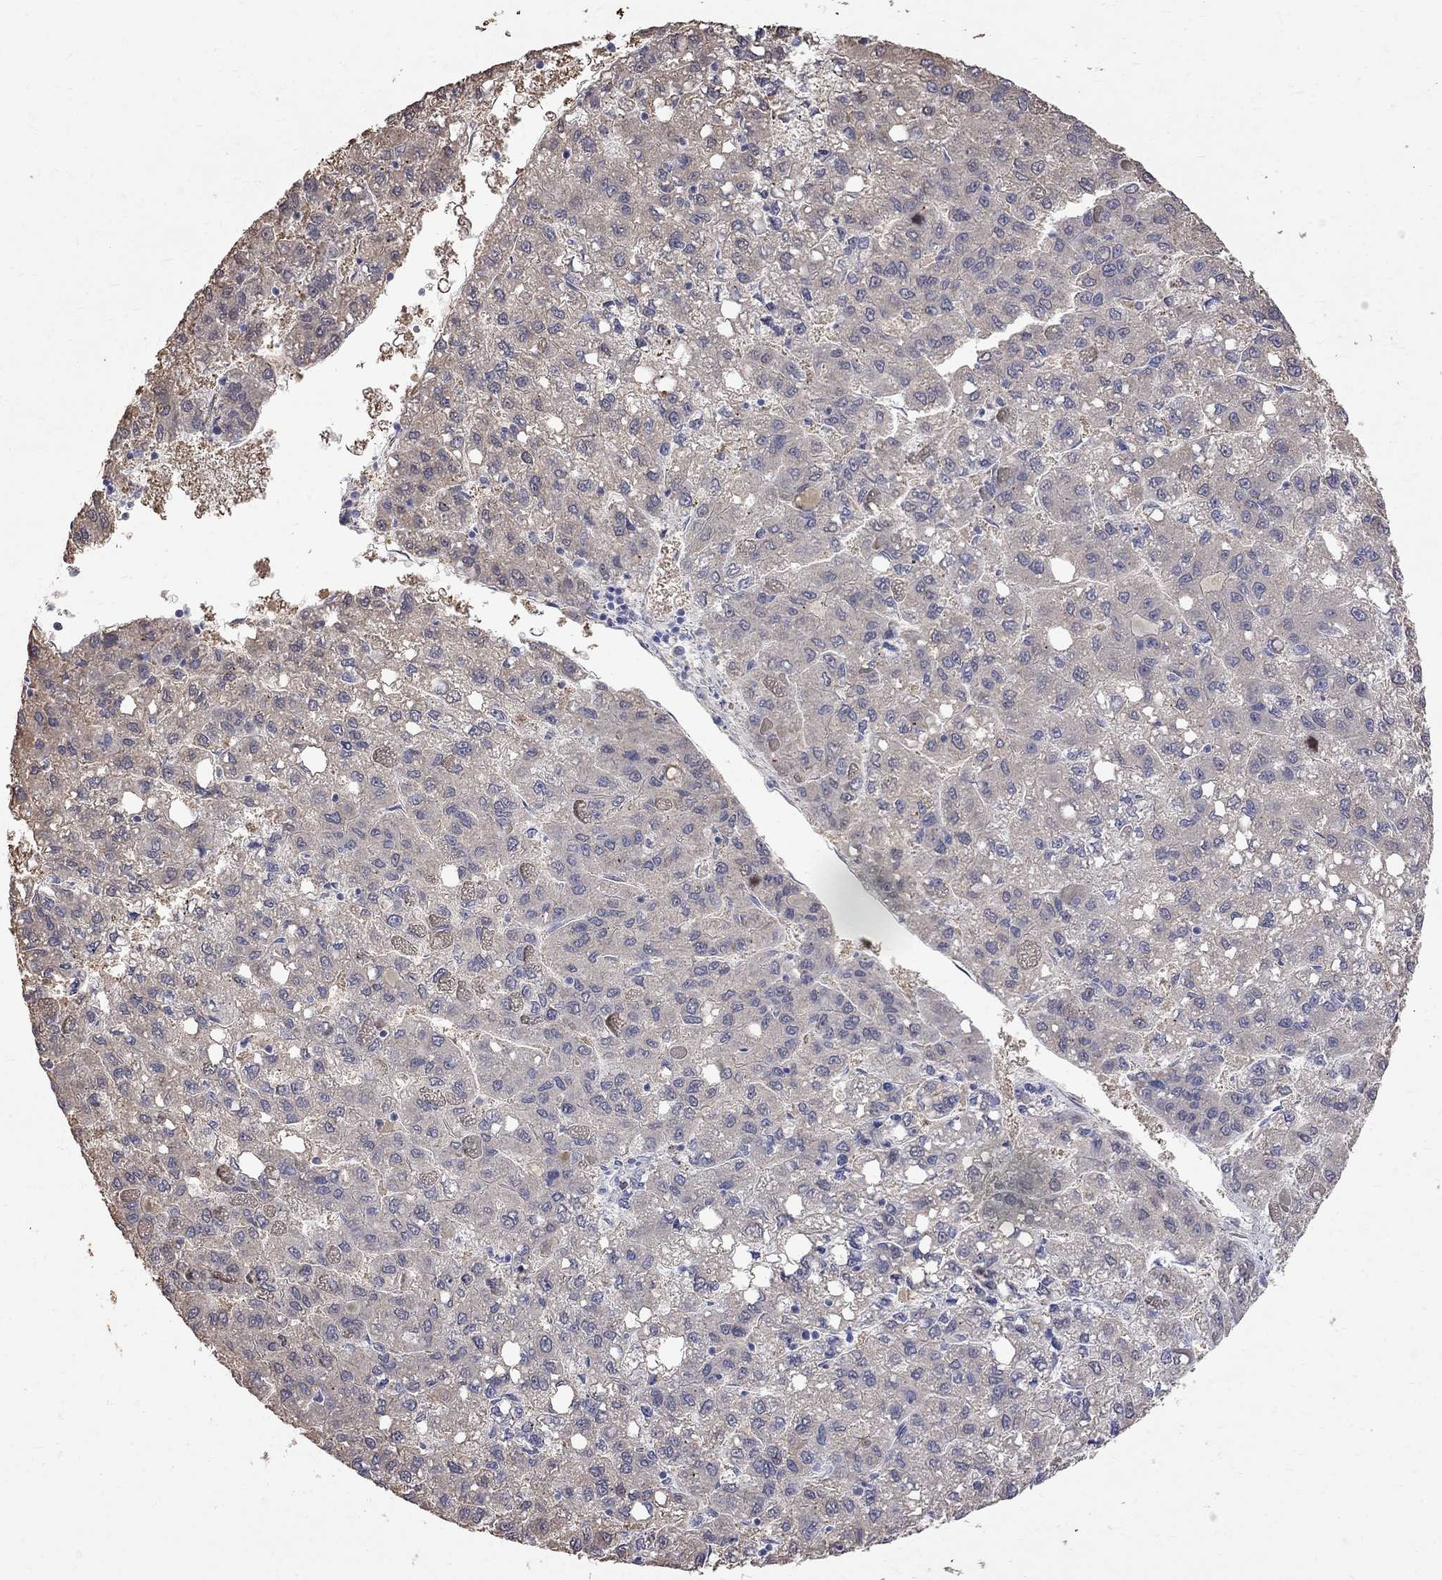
{"staining": {"intensity": "negative", "quantity": "none", "location": "none"}, "tissue": "liver cancer", "cell_type": "Tumor cells", "image_type": "cancer", "snomed": [{"axis": "morphology", "description": "Carcinoma, Hepatocellular, NOS"}, {"axis": "topography", "description": "Liver"}], "caption": "The micrograph exhibits no staining of tumor cells in liver cancer.", "gene": "CKAP2", "patient": {"sex": "female", "age": 82}}